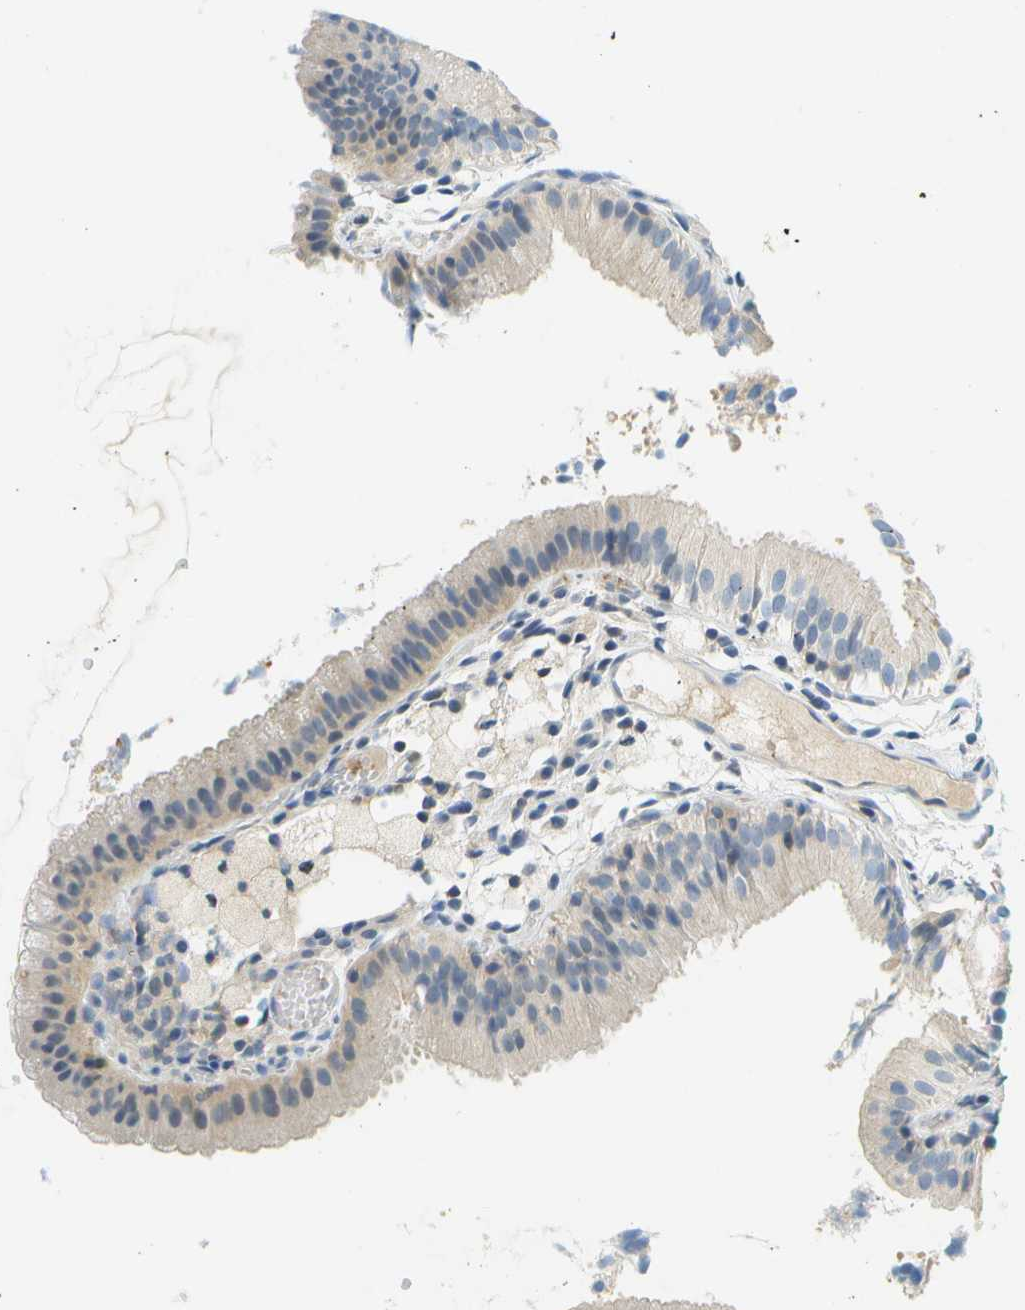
{"staining": {"intensity": "negative", "quantity": "none", "location": "none"}, "tissue": "gallbladder", "cell_type": "Glandular cells", "image_type": "normal", "snomed": [{"axis": "morphology", "description": "Normal tissue, NOS"}, {"axis": "topography", "description": "Gallbladder"}], "caption": "Histopathology image shows no significant protein positivity in glandular cells of normal gallbladder. (Brightfield microscopy of DAB immunohistochemistry (IHC) at high magnification).", "gene": "RASGRP2", "patient": {"sex": "female", "age": 26}}